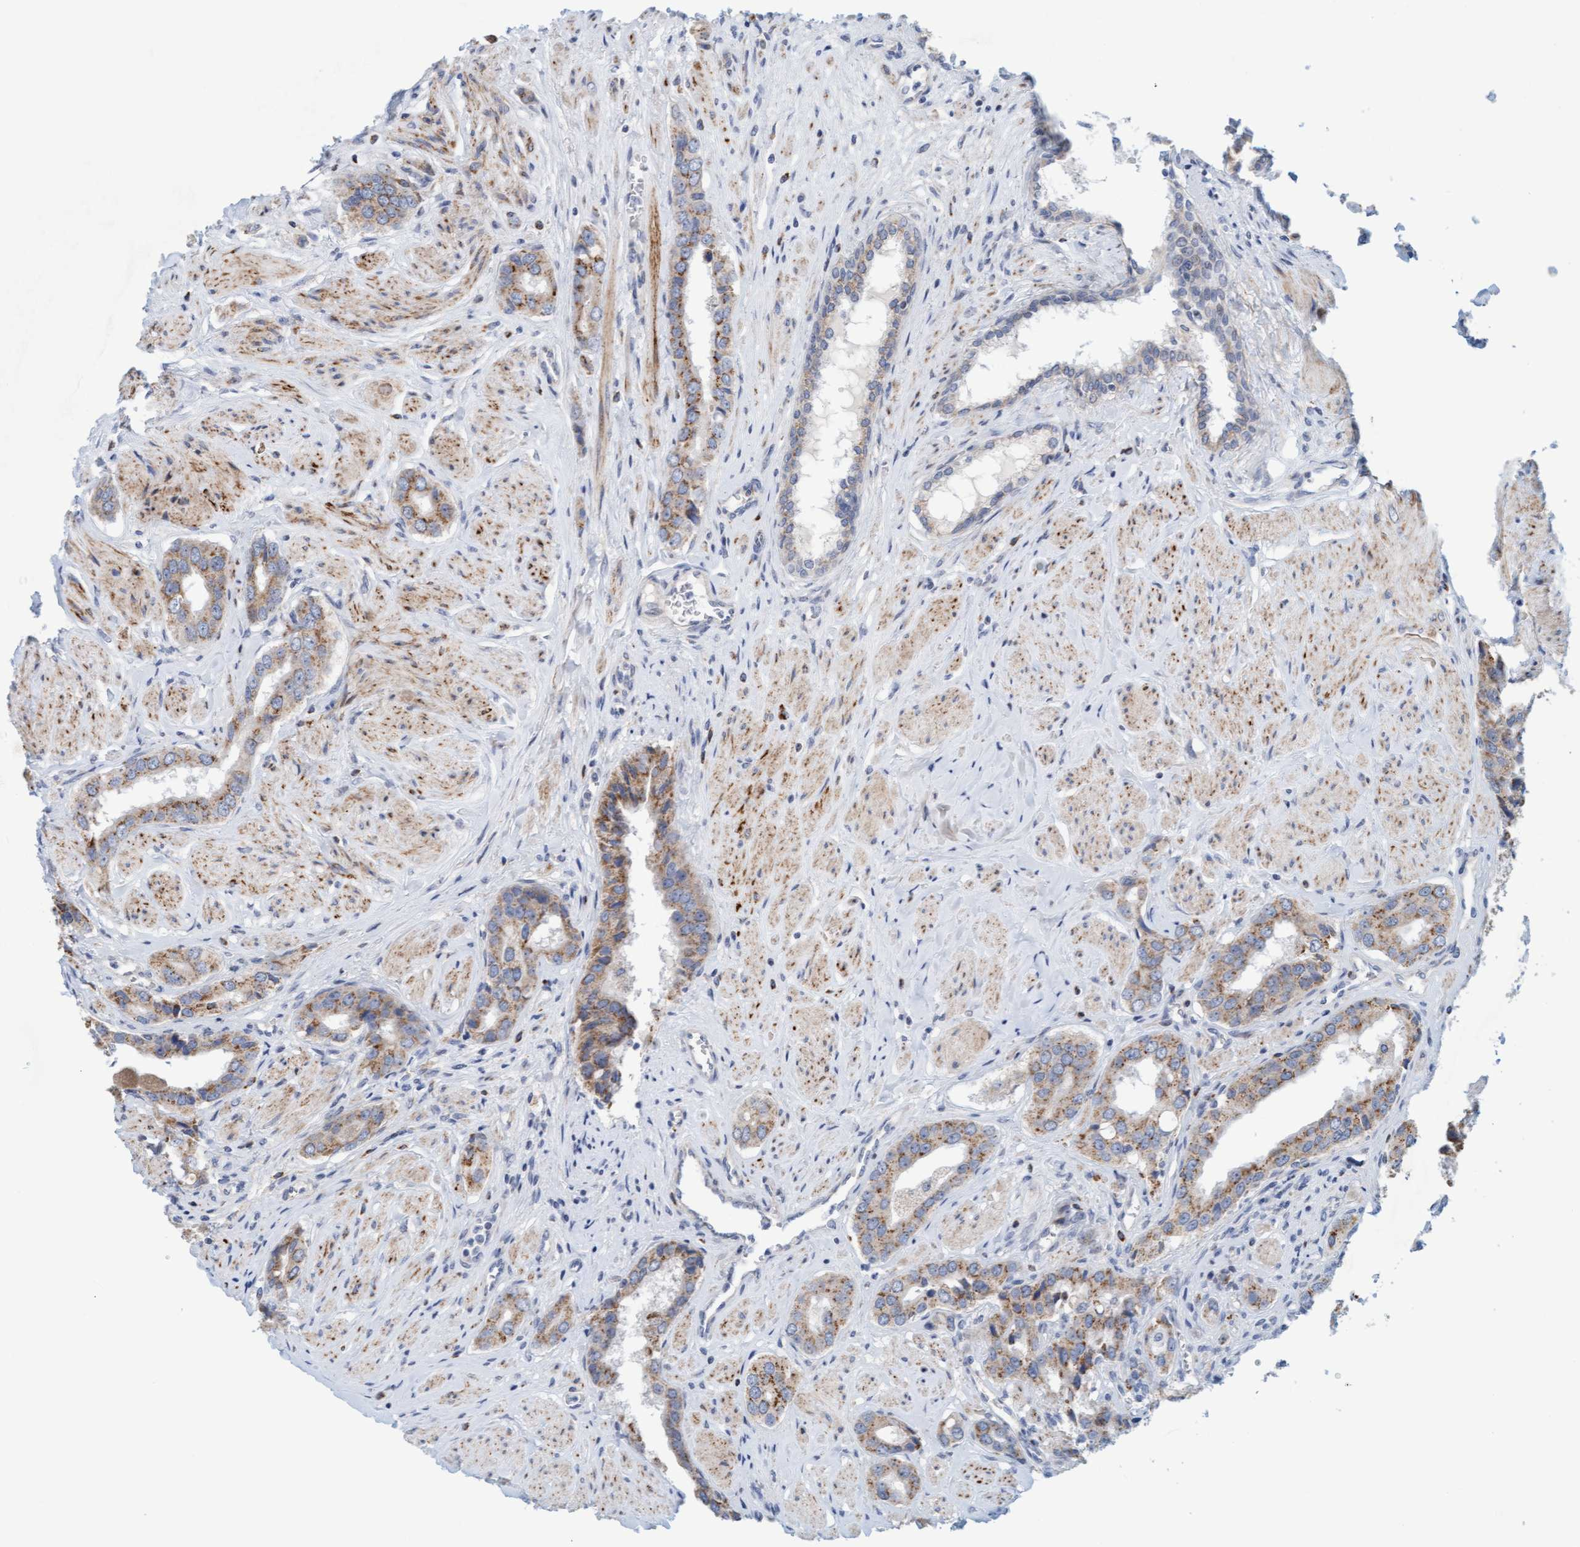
{"staining": {"intensity": "weak", "quantity": ">75%", "location": "cytoplasmic/membranous"}, "tissue": "prostate cancer", "cell_type": "Tumor cells", "image_type": "cancer", "snomed": [{"axis": "morphology", "description": "Adenocarcinoma, High grade"}, {"axis": "topography", "description": "Prostate"}], "caption": "There is low levels of weak cytoplasmic/membranous positivity in tumor cells of prostate cancer, as demonstrated by immunohistochemical staining (brown color).", "gene": "ZC3H3", "patient": {"sex": "male", "age": 52}}